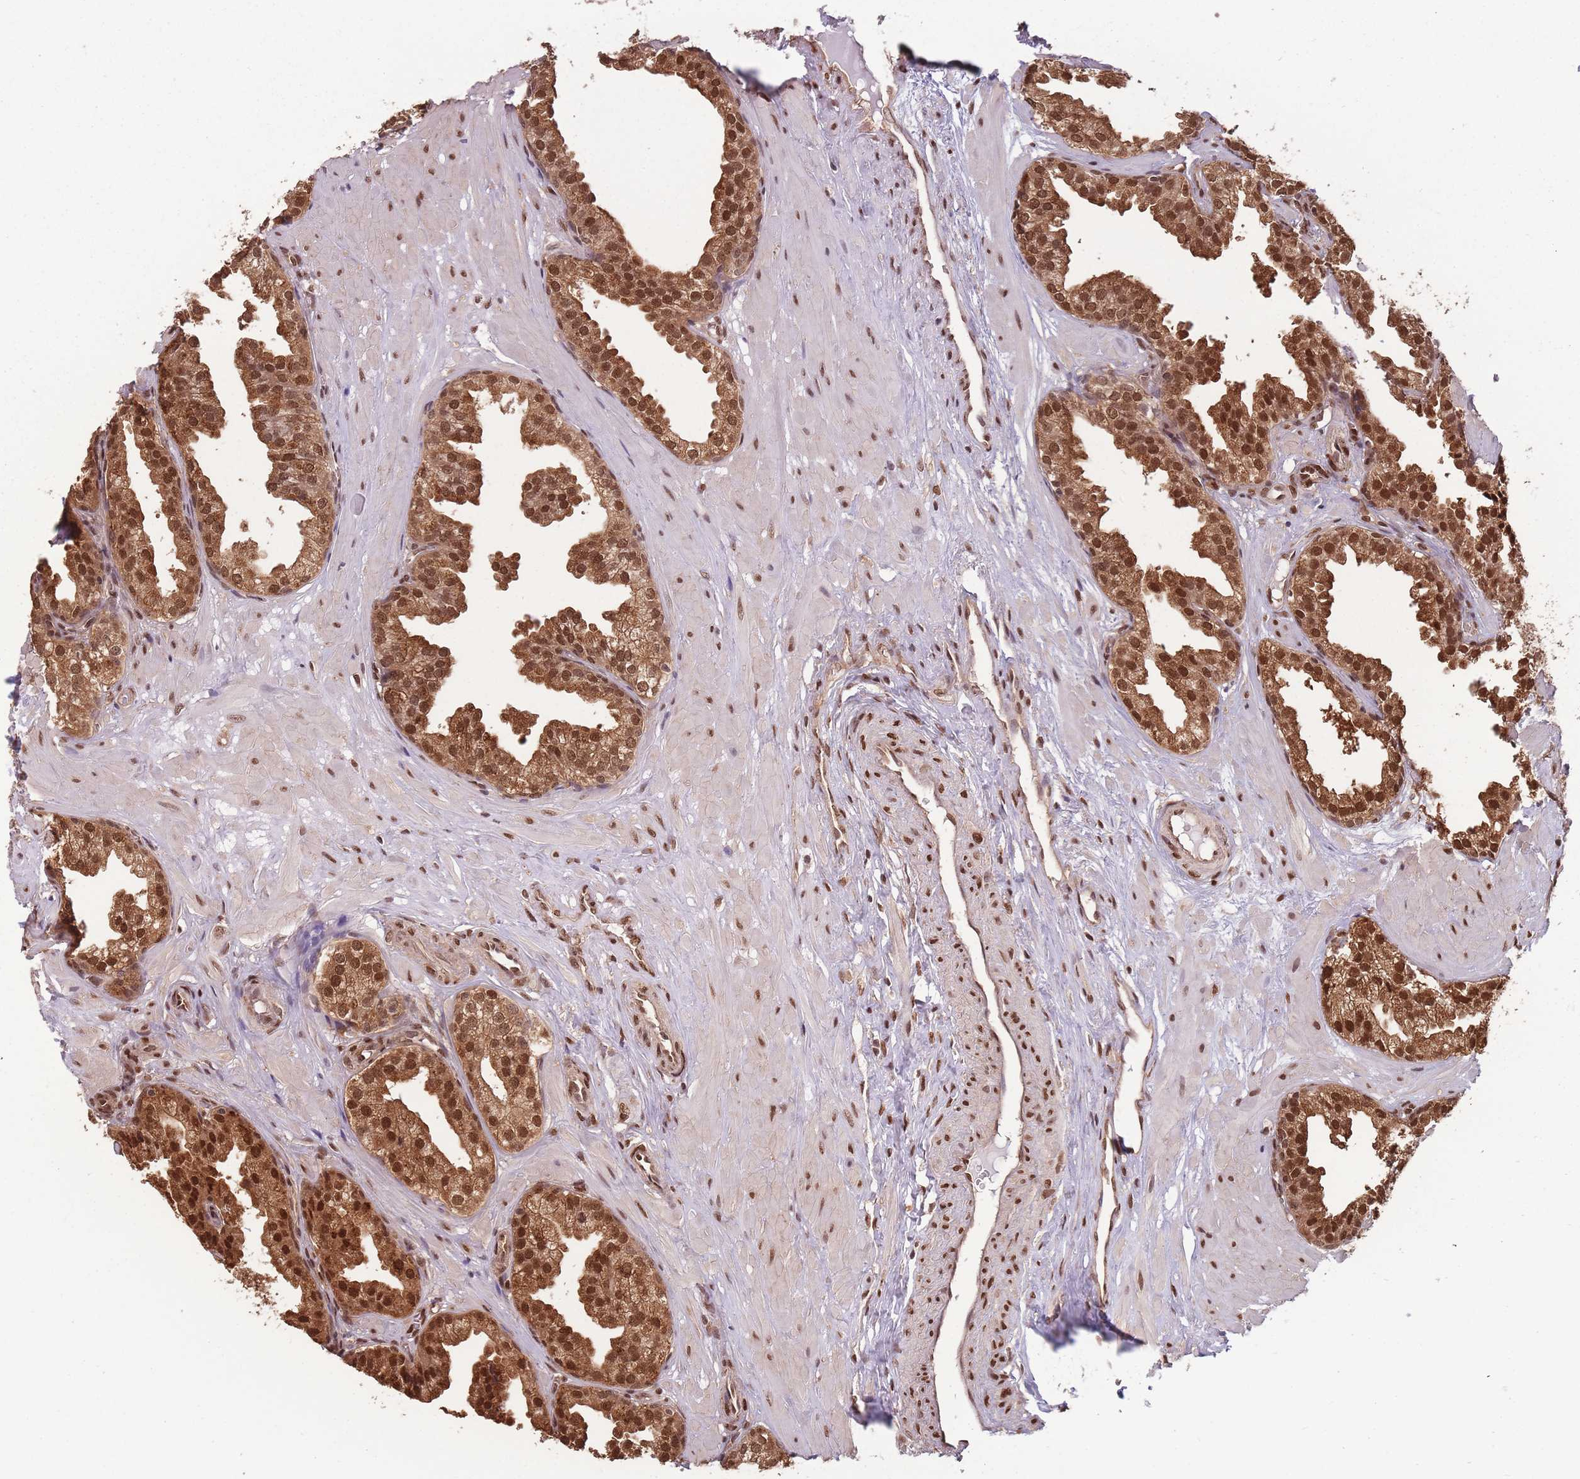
{"staining": {"intensity": "strong", "quantity": ">75%", "location": "cytoplasmic/membranous,nuclear"}, "tissue": "prostate", "cell_type": "Glandular cells", "image_type": "normal", "snomed": [{"axis": "morphology", "description": "Normal tissue, NOS"}, {"axis": "topography", "description": "Prostate"}, {"axis": "topography", "description": "Peripheral nerve tissue"}], "caption": "IHC (DAB) staining of unremarkable human prostate exhibits strong cytoplasmic/membranous,nuclear protein staining in about >75% of glandular cells.", "gene": "RPS27A", "patient": {"sex": "male", "age": 55}}